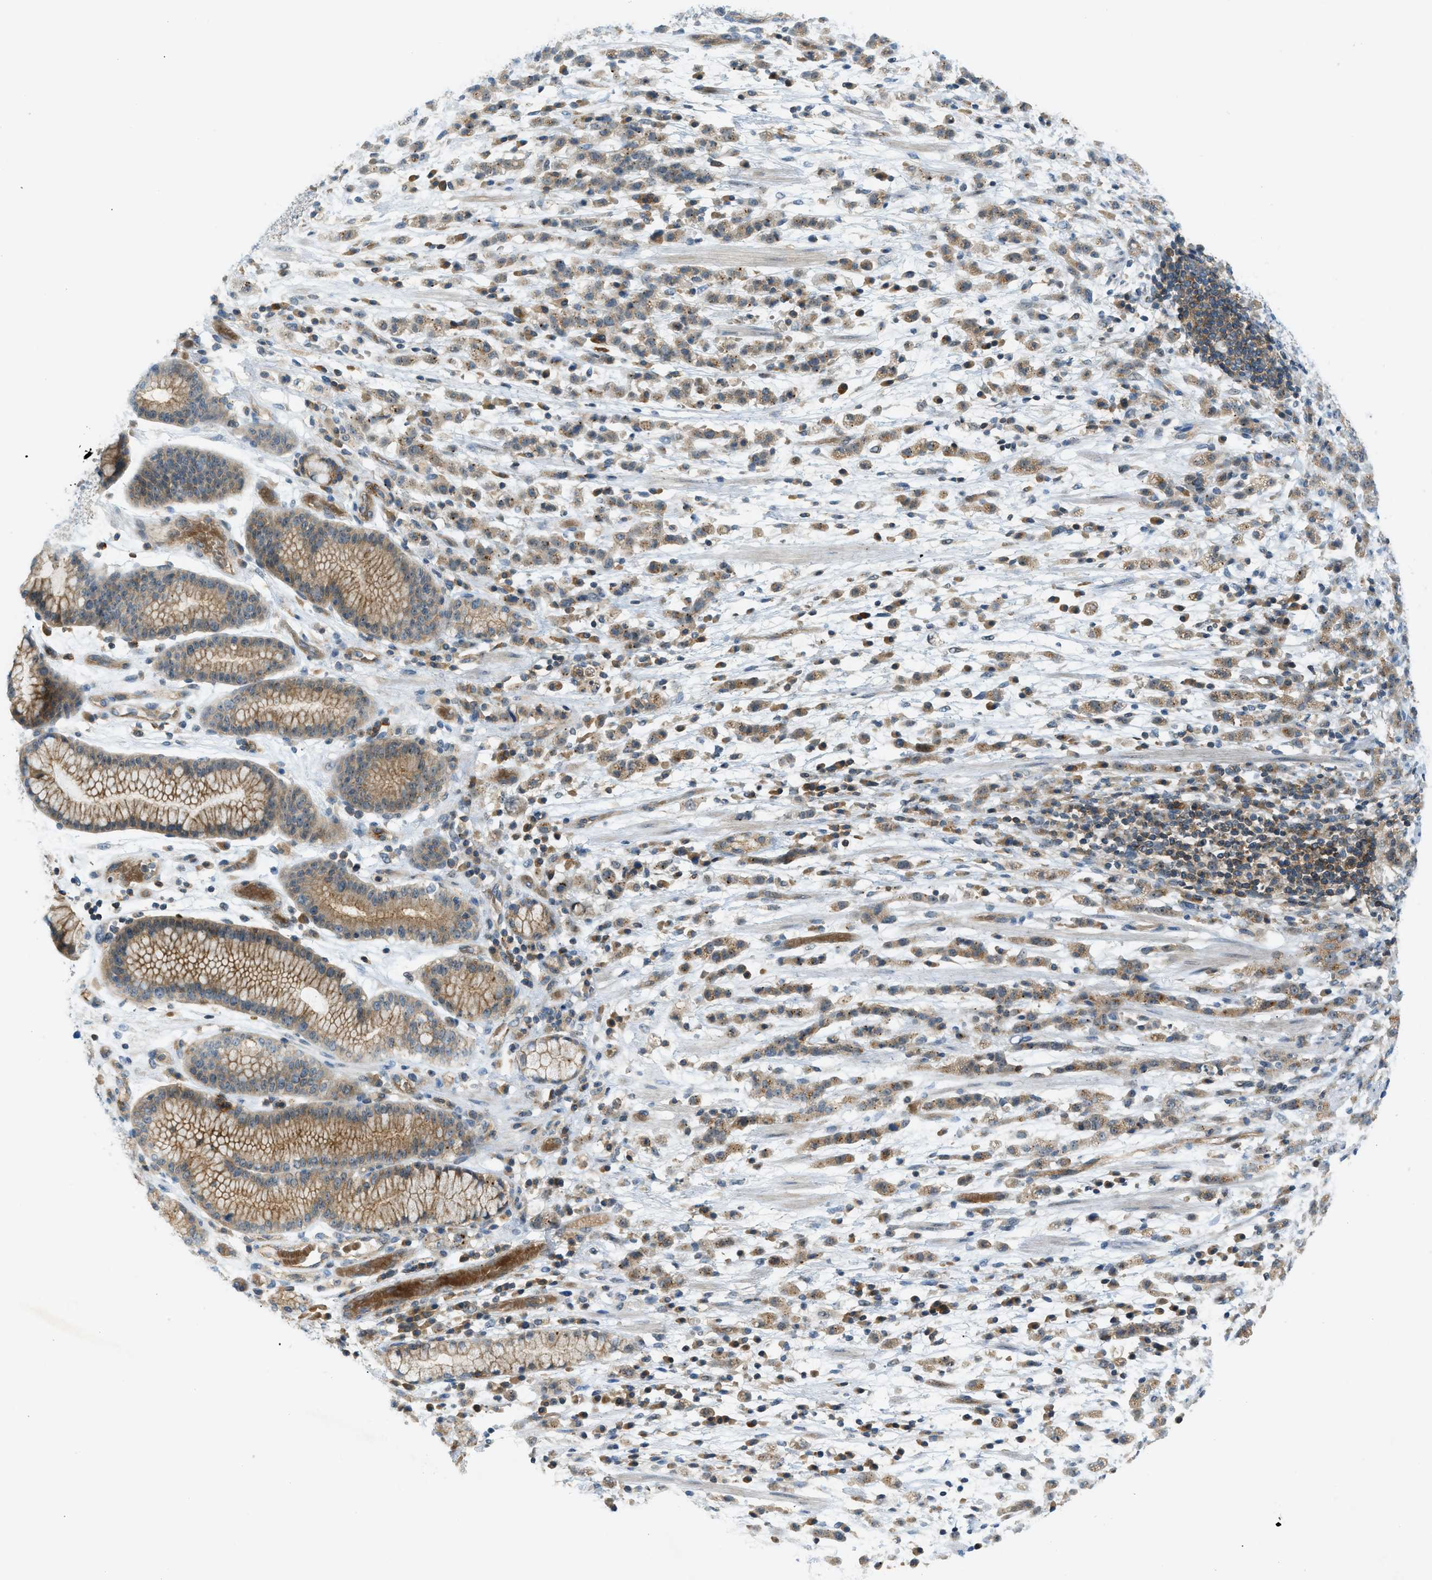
{"staining": {"intensity": "moderate", "quantity": ">75%", "location": "cytoplasmic/membranous"}, "tissue": "stomach cancer", "cell_type": "Tumor cells", "image_type": "cancer", "snomed": [{"axis": "morphology", "description": "Adenocarcinoma, NOS"}, {"axis": "topography", "description": "Stomach, lower"}], "caption": "Immunohistochemistry (IHC) image of neoplastic tissue: human adenocarcinoma (stomach) stained using immunohistochemistry shows medium levels of moderate protein expression localized specifically in the cytoplasmic/membranous of tumor cells, appearing as a cytoplasmic/membranous brown color.", "gene": "GRK6", "patient": {"sex": "male", "age": 88}}